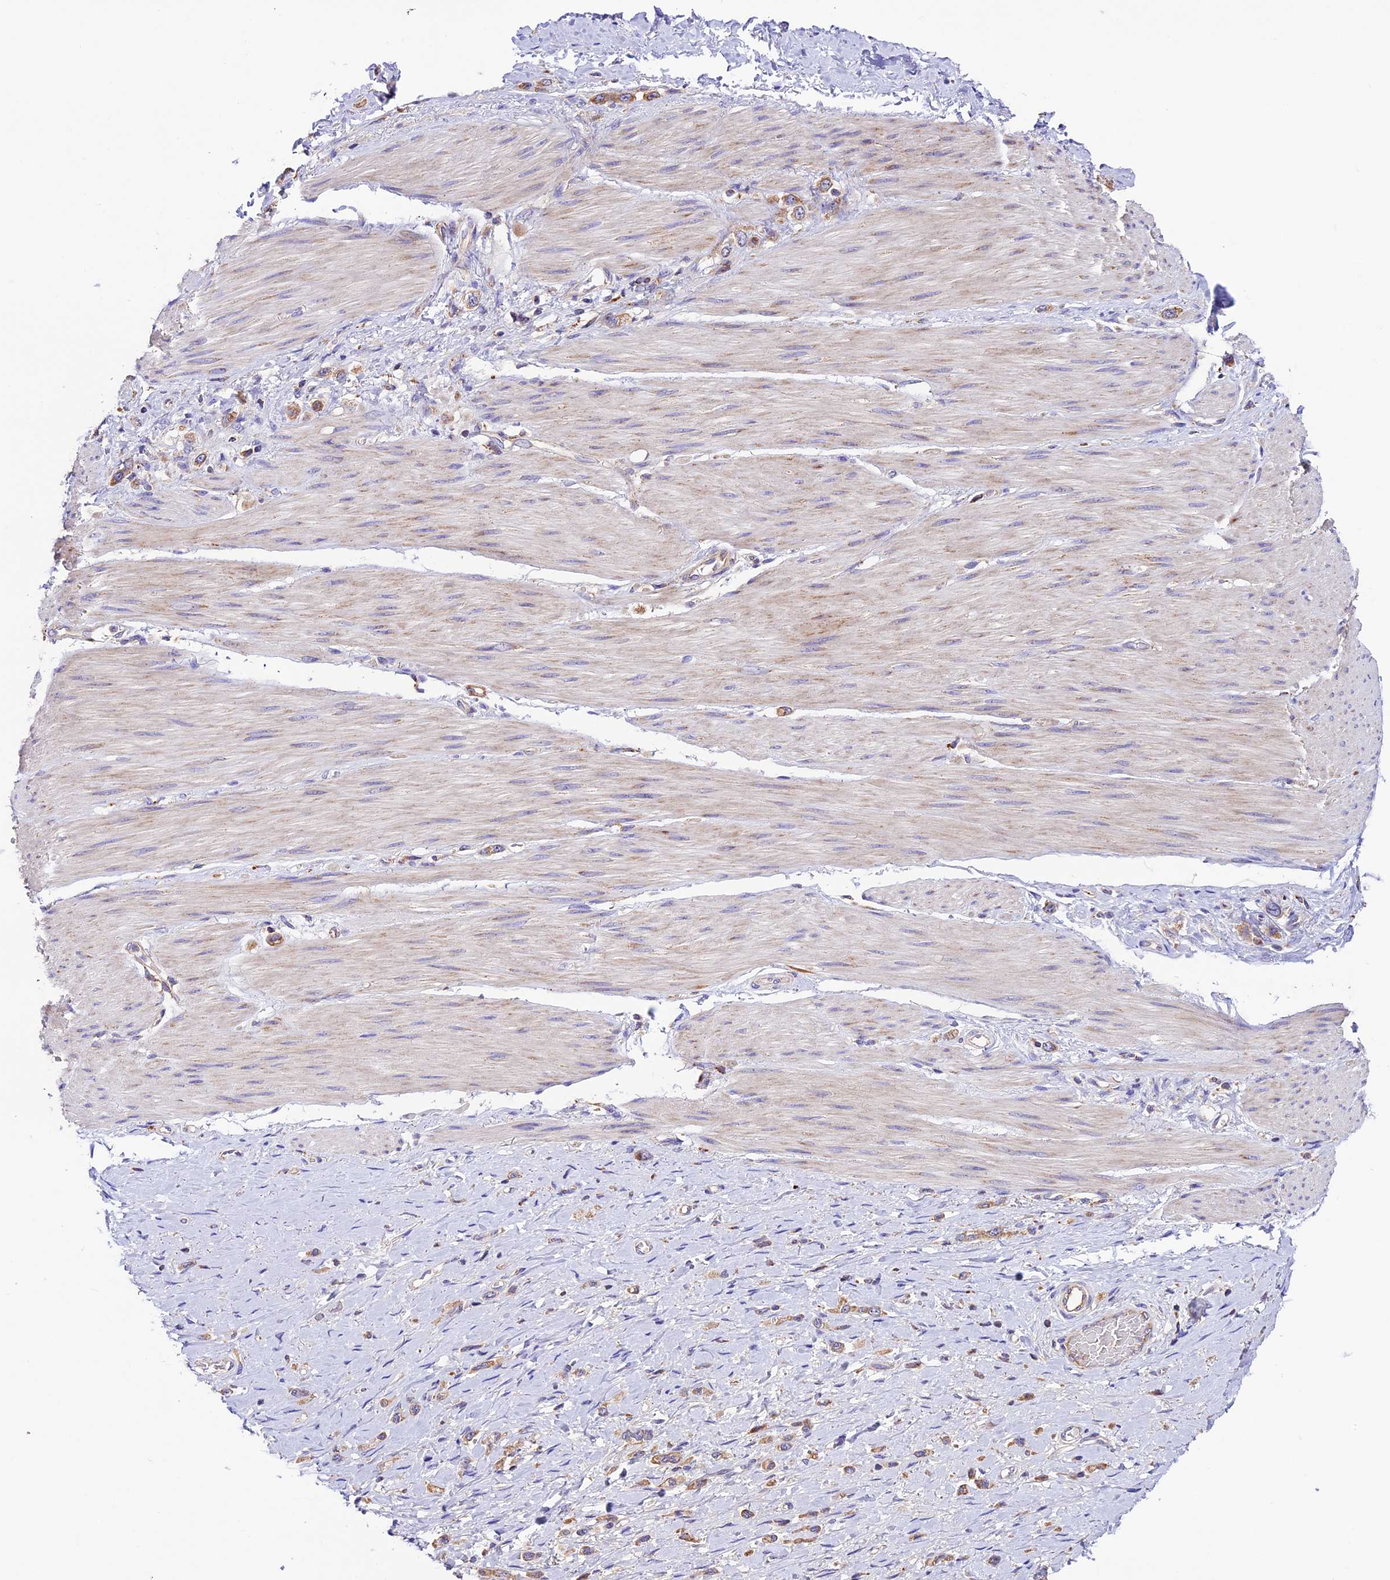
{"staining": {"intensity": "moderate", "quantity": ">75%", "location": "cytoplasmic/membranous"}, "tissue": "stomach cancer", "cell_type": "Tumor cells", "image_type": "cancer", "snomed": [{"axis": "morphology", "description": "Adenocarcinoma, NOS"}, {"axis": "topography", "description": "Stomach"}], "caption": "Human stomach cancer stained for a protein (brown) exhibits moderate cytoplasmic/membranous positive positivity in about >75% of tumor cells.", "gene": "METTL22", "patient": {"sex": "female", "age": 65}}